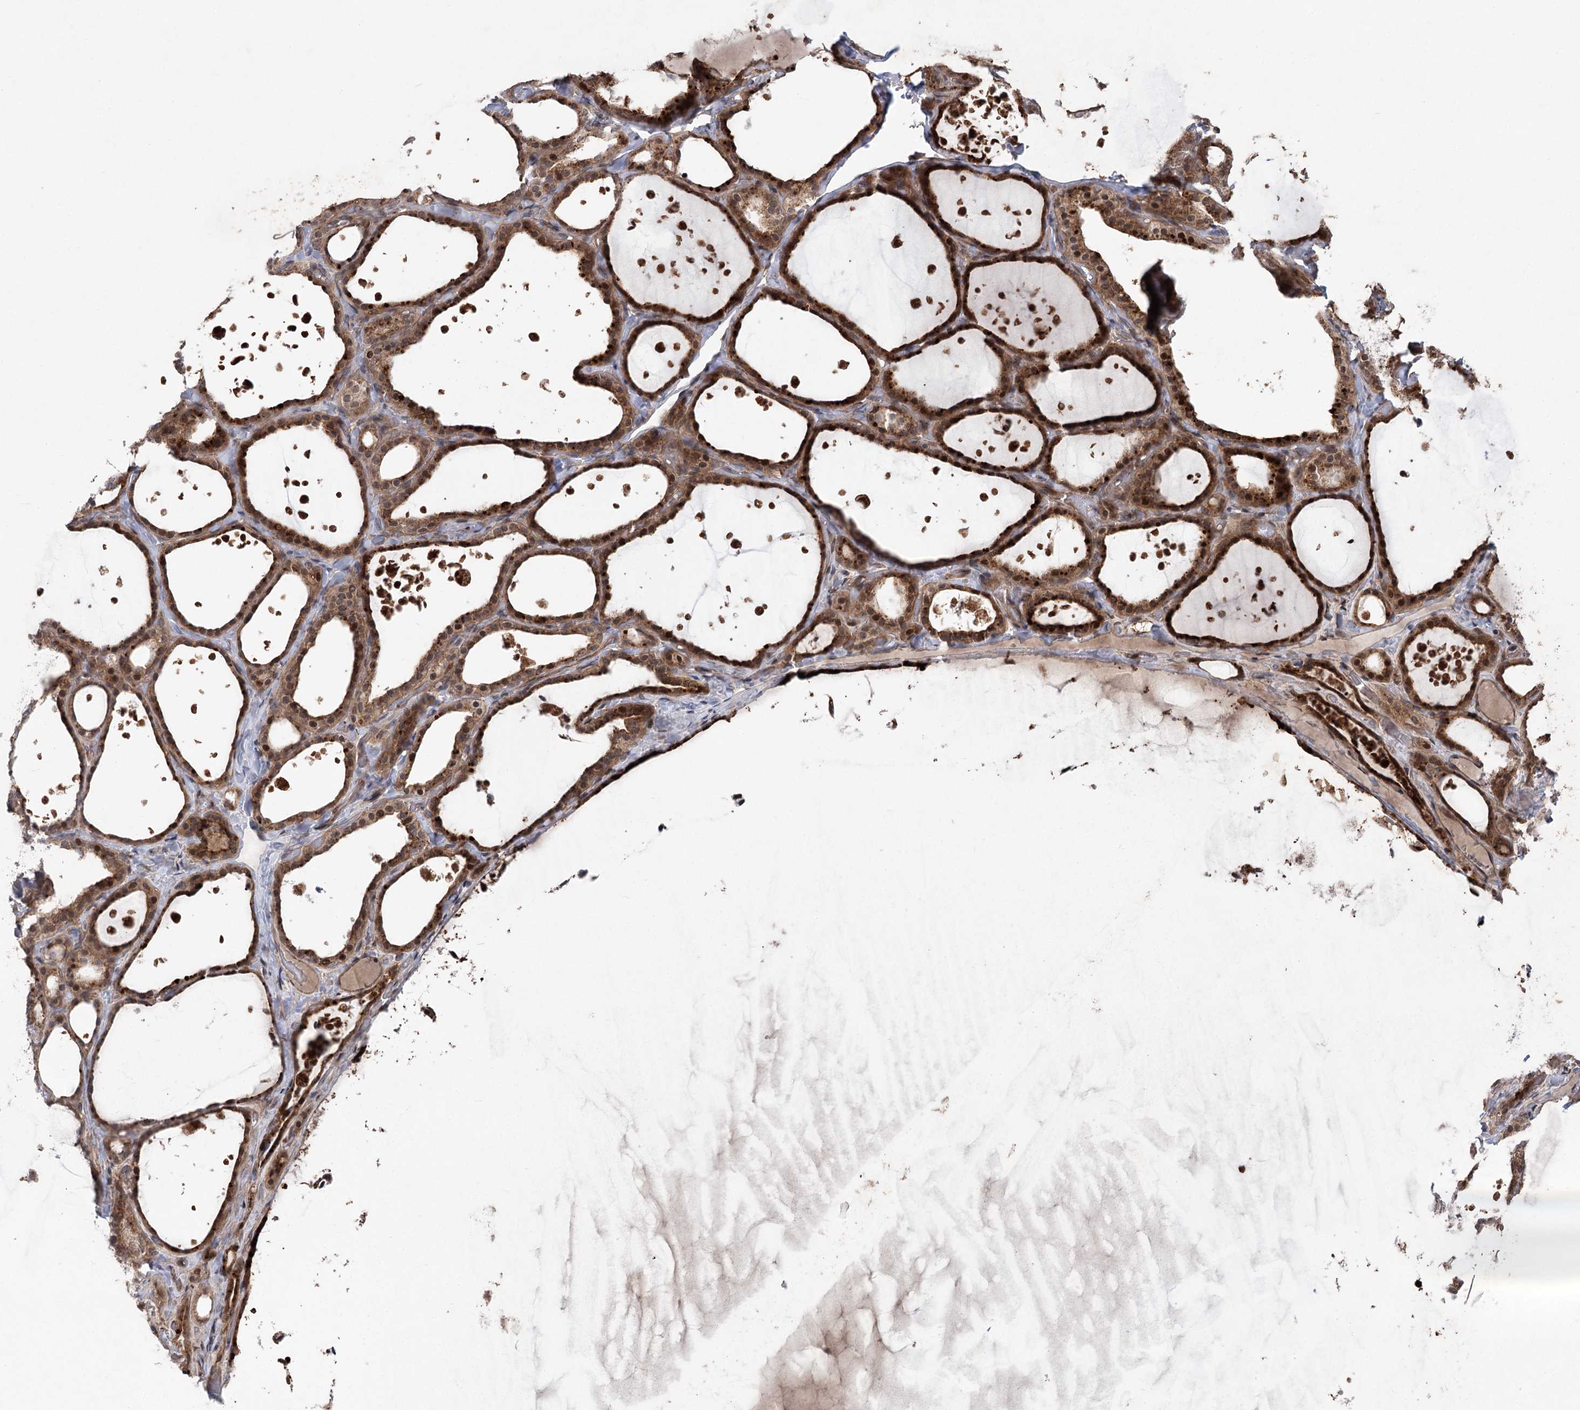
{"staining": {"intensity": "strong", "quantity": ">75%", "location": "cytoplasmic/membranous"}, "tissue": "thyroid gland", "cell_type": "Glandular cells", "image_type": "normal", "snomed": [{"axis": "morphology", "description": "Normal tissue, NOS"}, {"axis": "topography", "description": "Thyroid gland"}], "caption": "Immunohistochemistry (IHC) (DAB) staining of unremarkable thyroid gland reveals strong cytoplasmic/membranous protein positivity in approximately >75% of glandular cells.", "gene": "METTL24", "patient": {"sex": "female", "age": 44}}